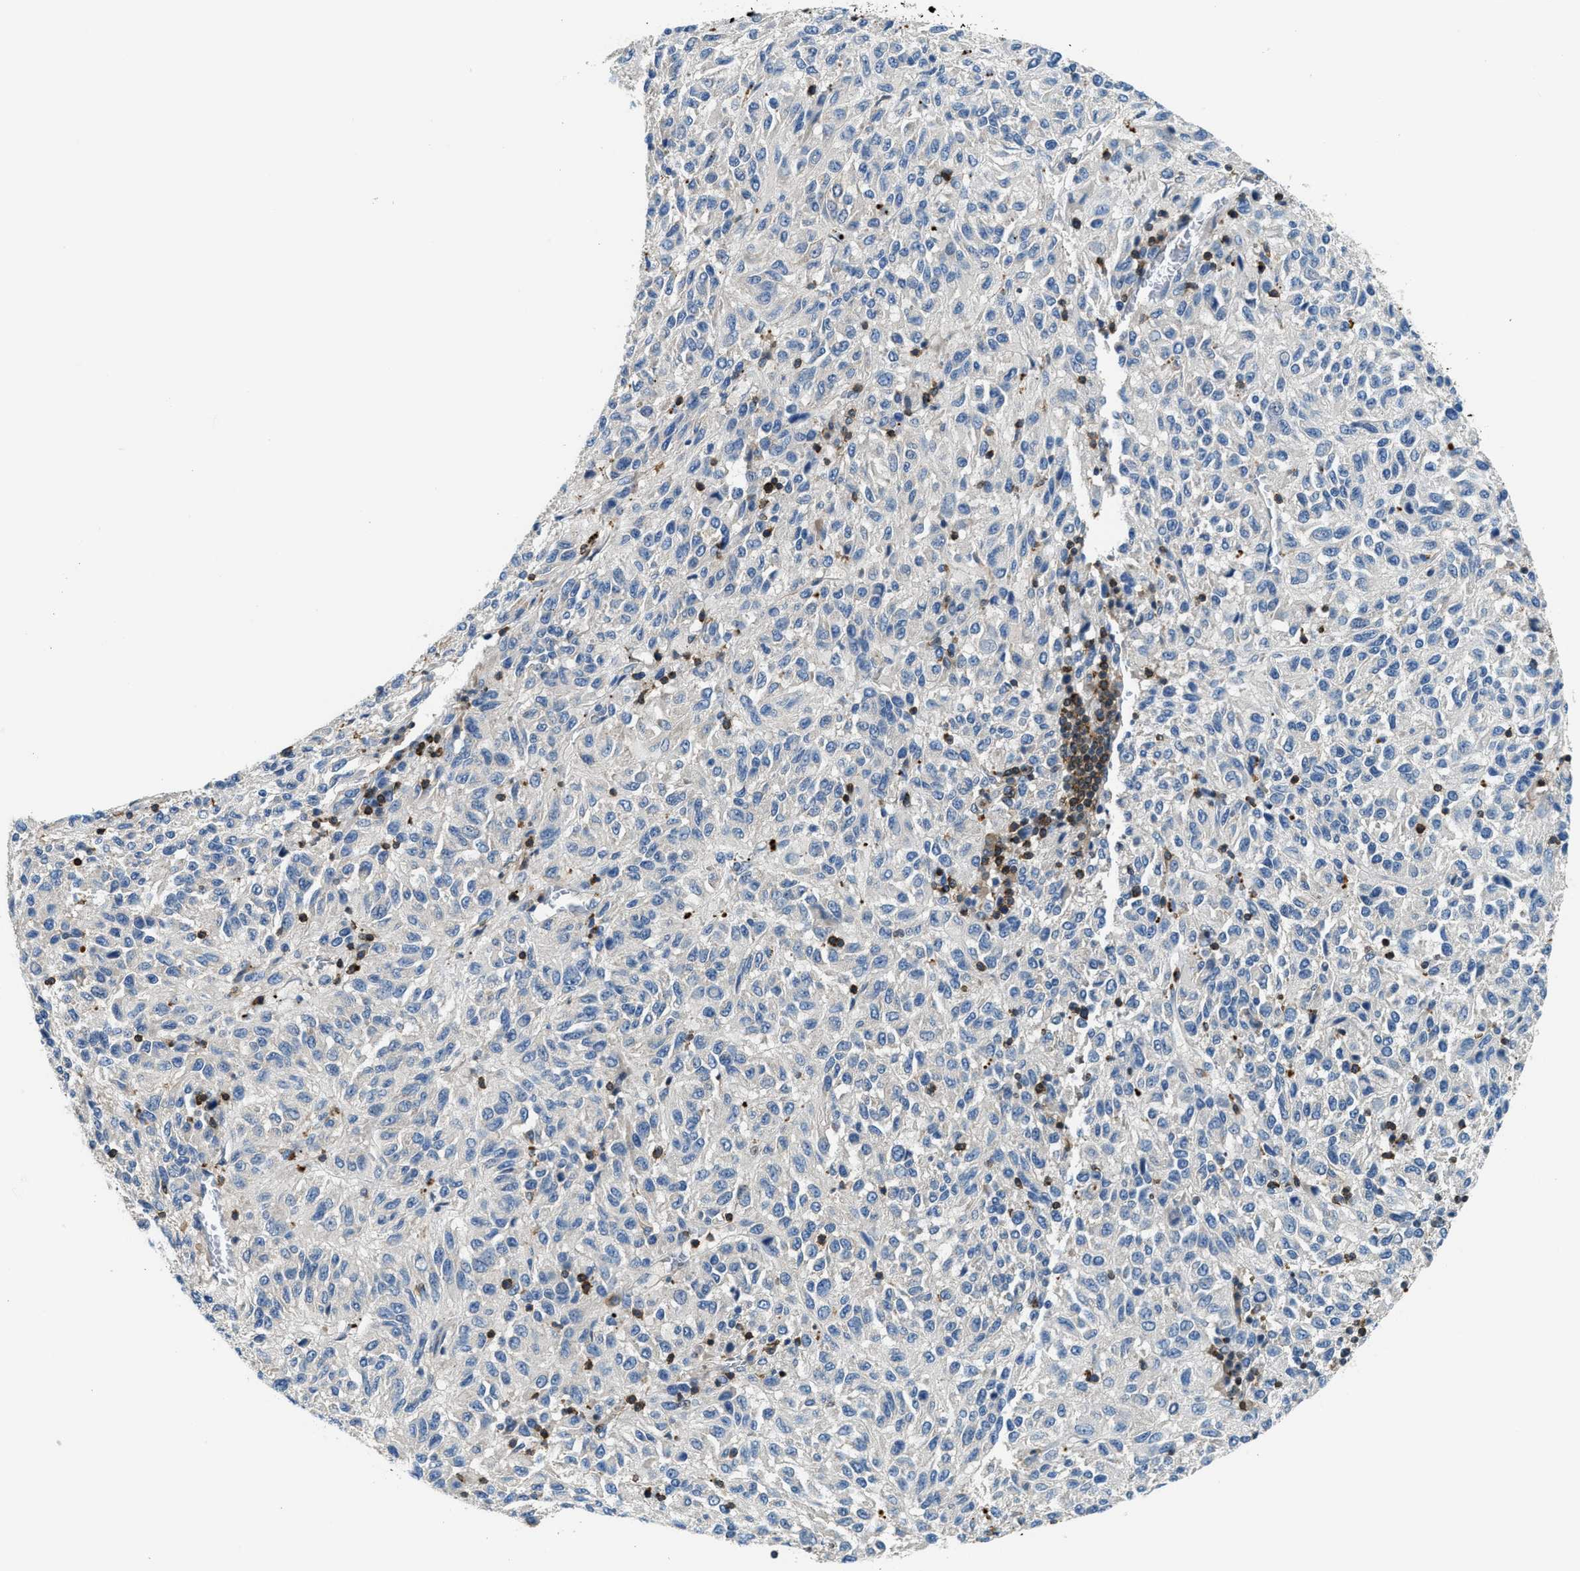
{"staining": {"intensity": "negative", "quantity": "none", "location": "none"}, "tissue": "melanoma", "cell_type": "Tumor cells", "image_type": "cancer", "snomed": [{"axis": "morphology", "description": "Malignant melanoma, Metastatic site"}, {"axis": "topography", "description": "Lung"}], "caption": "Photomicrograph shows no significant protein staining in tumor cells of melanoma.", "gene": "MYO1G", "patient": {"sex": "male", "age": 64}}